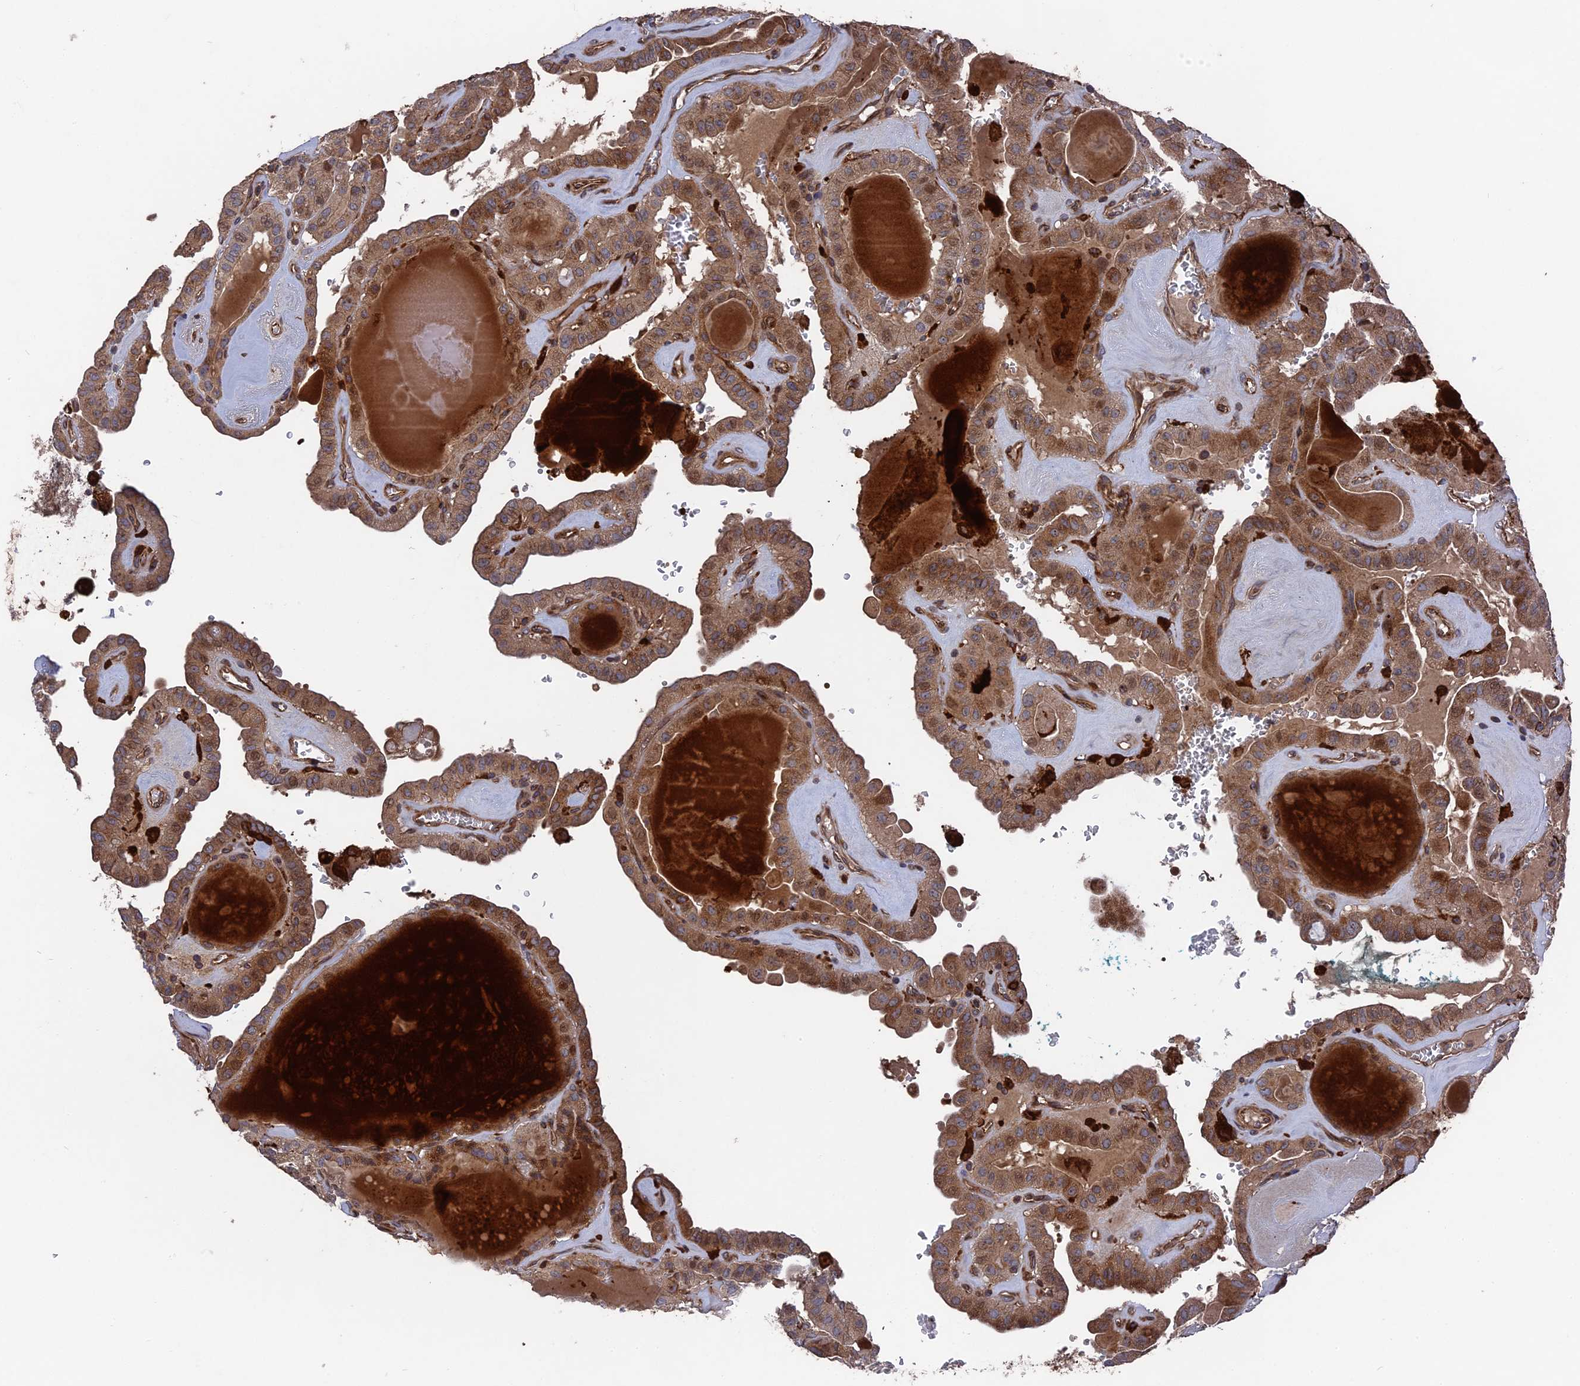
{"staining": {"intensity": "moderate", "quantity": ">75%", "location": "cytoplasmic/membranous"}, "tissue": "thyroid cancer", "cell_type": "Tumor cells", "image_type": "cancer", "snomed": [{"axis": "morphology", "description": "Papillary adenocarcinoma, NOS"}, {"axis": "topography", "description": "Thyroid gland"}], "caption": "Immunohistochemical staining of thyroid cancer (papillary adenocarcinoma) shows medium levels of moderate cytoplasmic/membranous protein staining in about >75% of tumor cells. Nuclei are stained in blue.", "gene": "DEF8", "patient": {"sex": "male", "age": 52}}